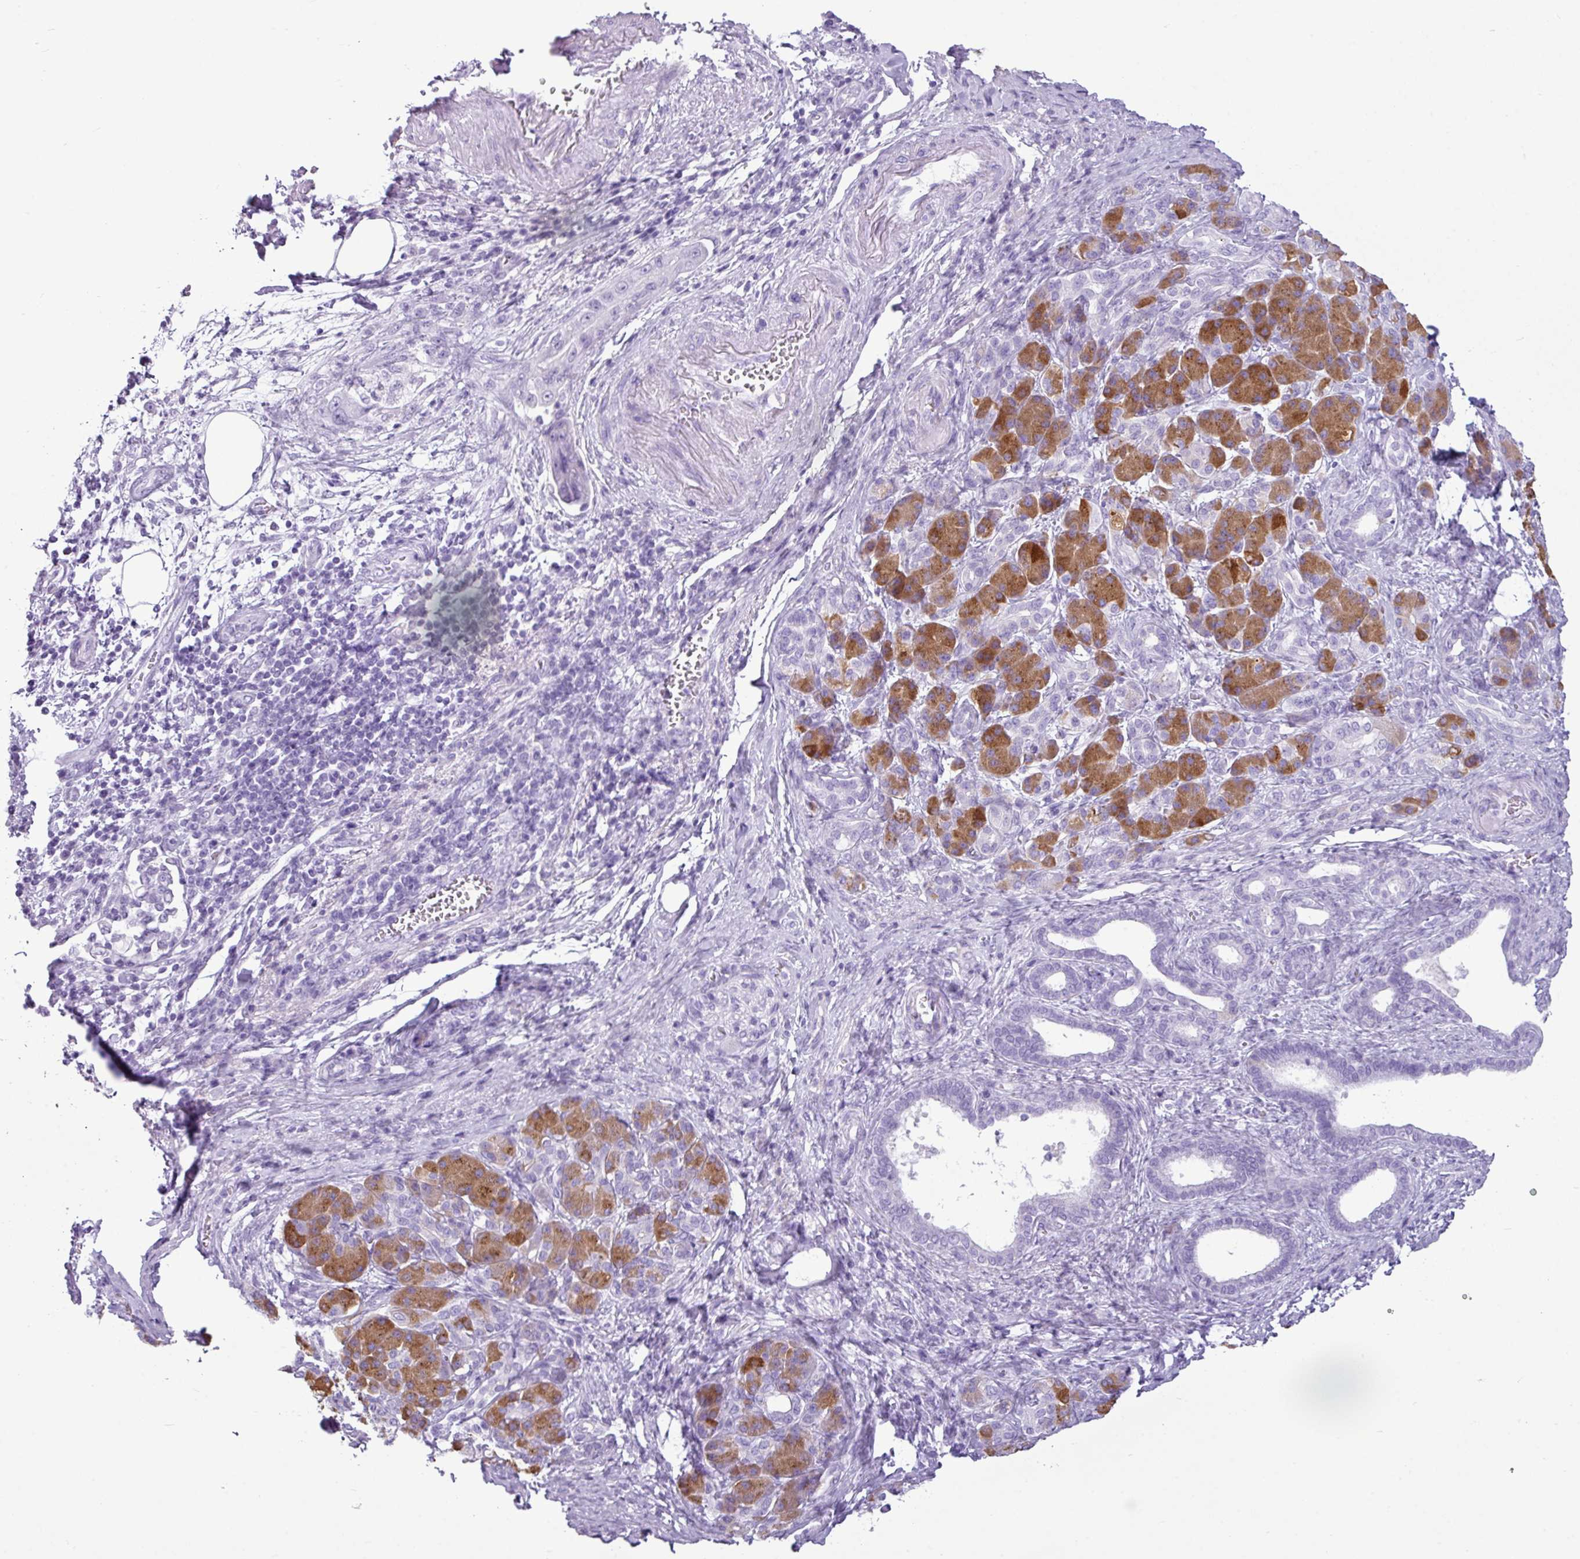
{"staining": {"intensity": "negative", "quantity": "none", "location": "none"}, "tissue": "pancreatic cancer", "cell_type": "Tumor cells", "image_type": "cancer", "snomed": [{"axis": "morphology", "description": "Adenocarcinoma, NOS"}, {"axis": "topography", "description": "Pancreas"}], "caption": "Pancreatic cancer stained for a protein using immunohistochemistry demonstrates no expression tumor cells.", "gene": "AMY1B", "patient": {"sex": "female", "age": 55}}